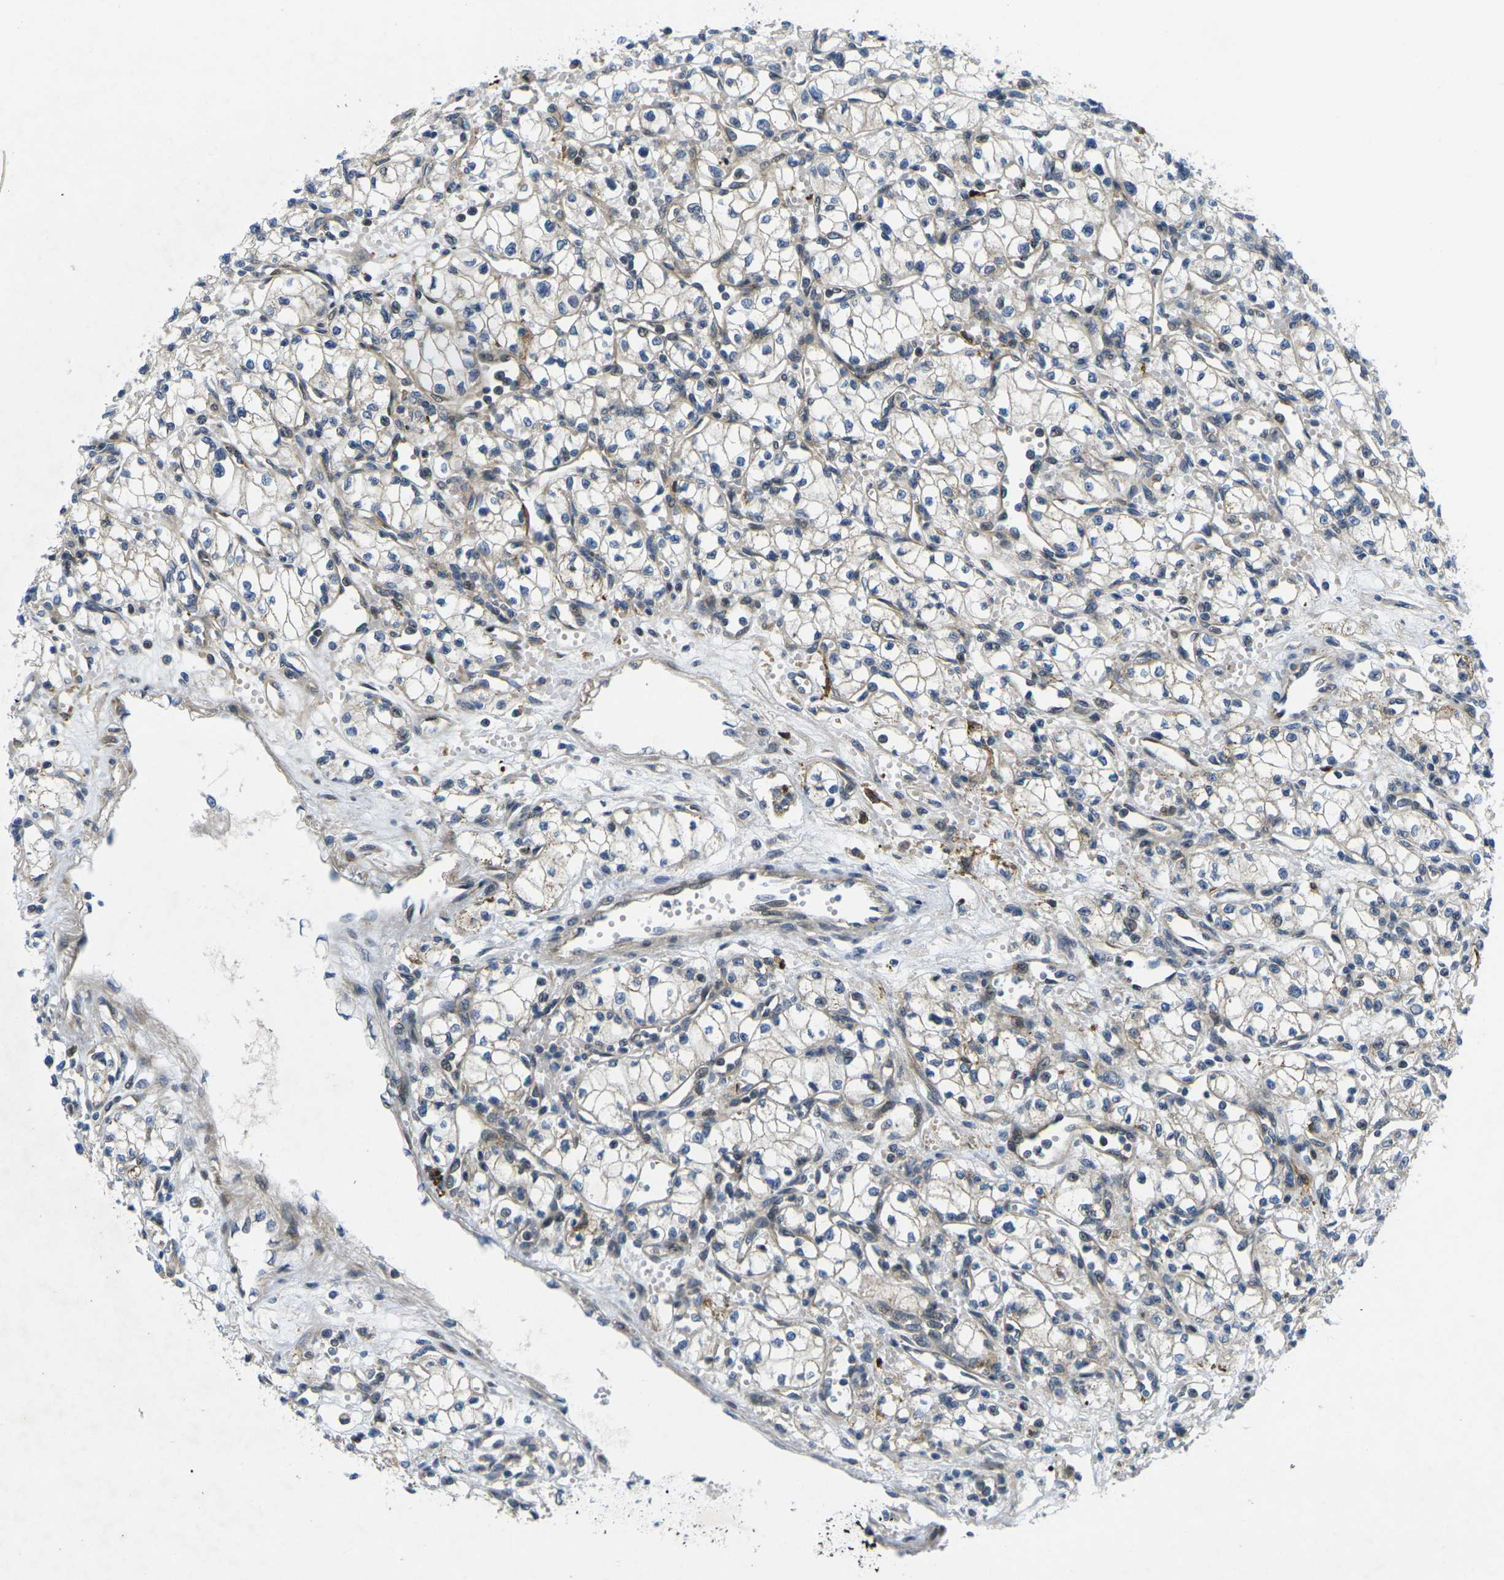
{"staining": {"intensity": "negative", "quantity": "none", "location": "none"}, "tissue": "renal cancer", "cell_type": "Tumor cells", "image_type": "cancer", "snomed": [{"axis": "morphology", "description": "Normal tissue, NOS"}, {"axis": "morphology", "description": "Adenocarcinoma, NOS"}, {"axis": "topography", "description": "Kidney"}], "caption": "An image of renal cancer (adenocarcinoma) stained for a protein shows no brown staining in tumor cells. The staining was performed using DAB to visualize the protein expression in brown, while the nuclei were stained in blue with hematoxylin (Magnification: 20x).", "gene": "ROBO2", "patient": {"sex": "male", "age": 59}}